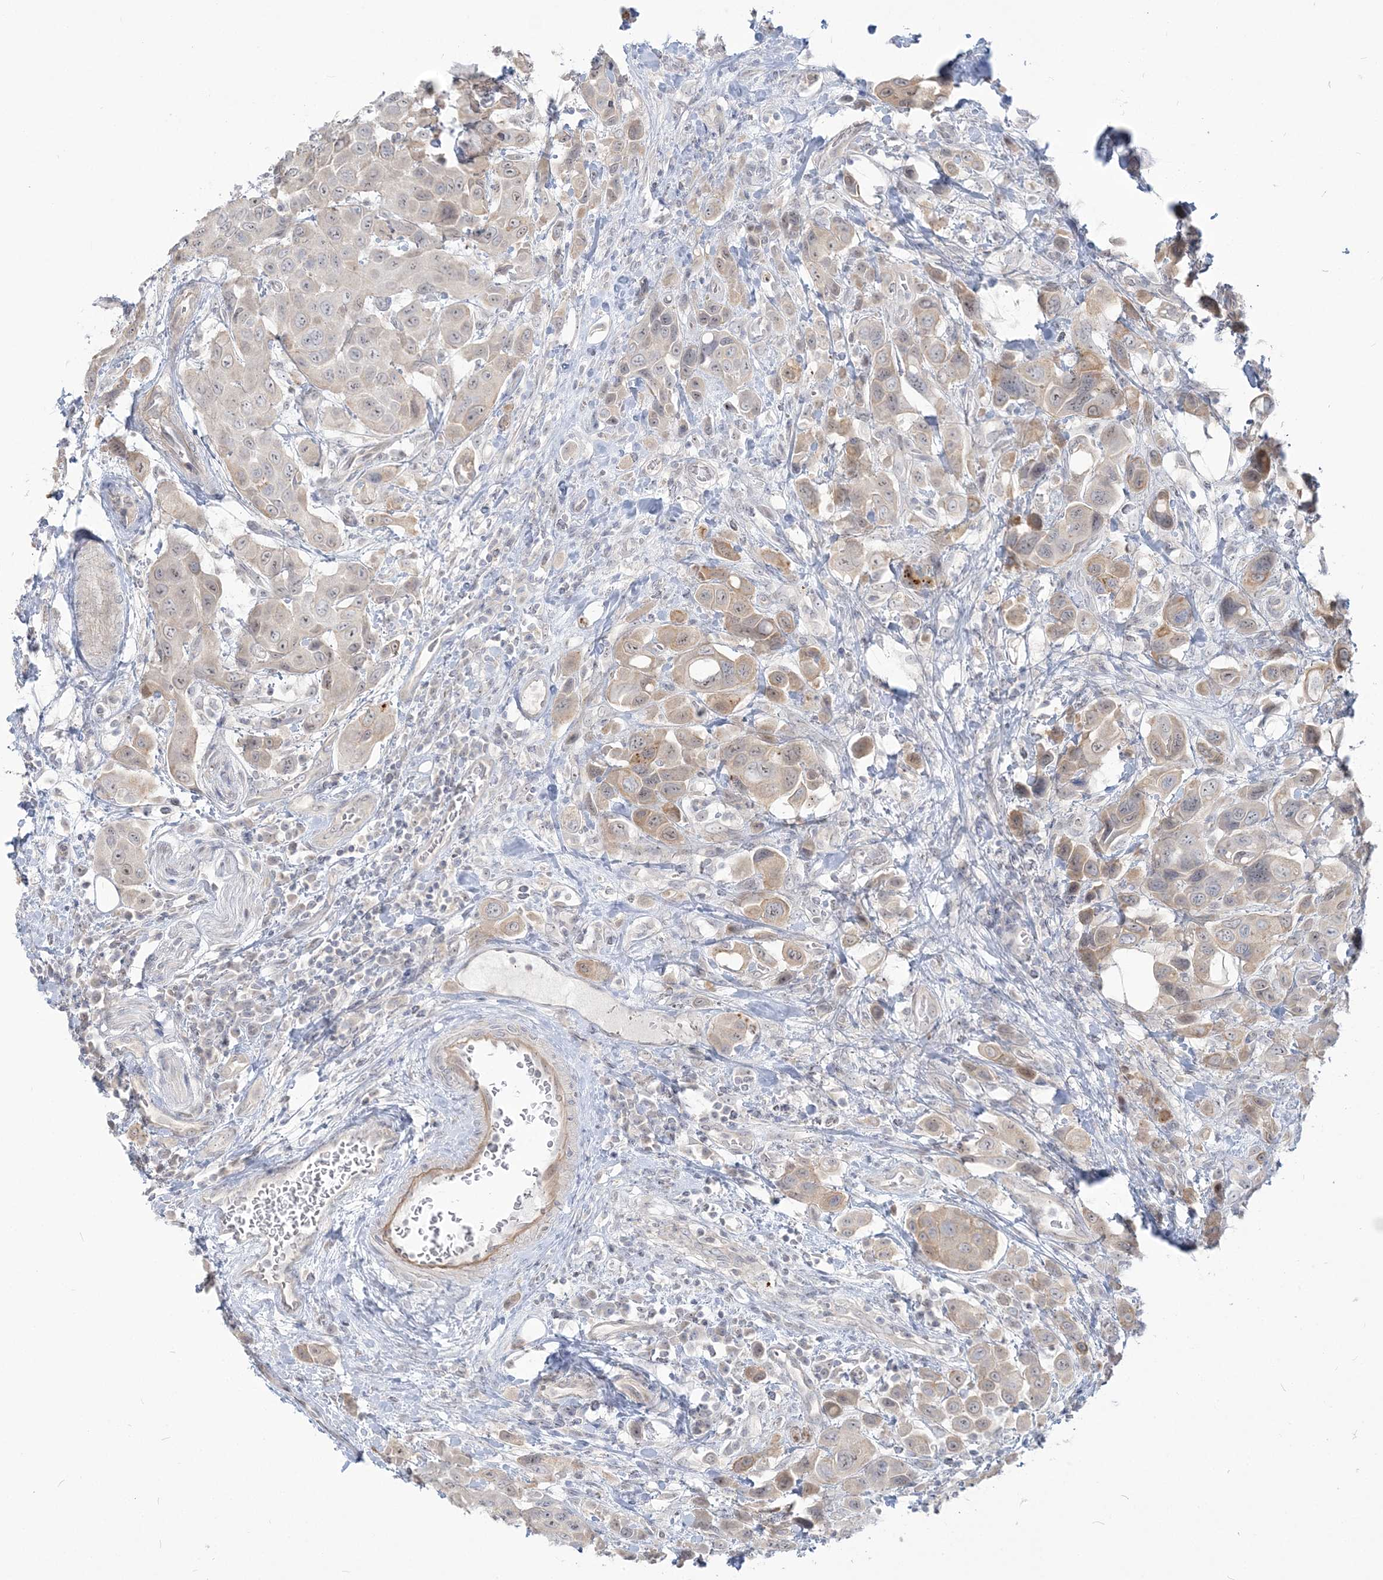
{"staining": {"intensity": "weak", "quantity": "25%-75%", "location": "cytoplasmic/membranous"}, "tissue": "urothelial cancer", "cell_type": "Tumor cells", "image_type": "cancer", "snomed": [{"axis": "morphology", "description": "Urothelial carcinoma, High grade"}, {"axis": "topography", "description": "Urinary bladder"}], "caption": "This micrograph exhibits IHC staining of human high-grade urothelial carcinoma, with low weak cytoplasmic/membranous expression in about 25%-75% of tumor cells.", "gene": "SDAD1", "patient": {"sex": "male", "age": 50}}